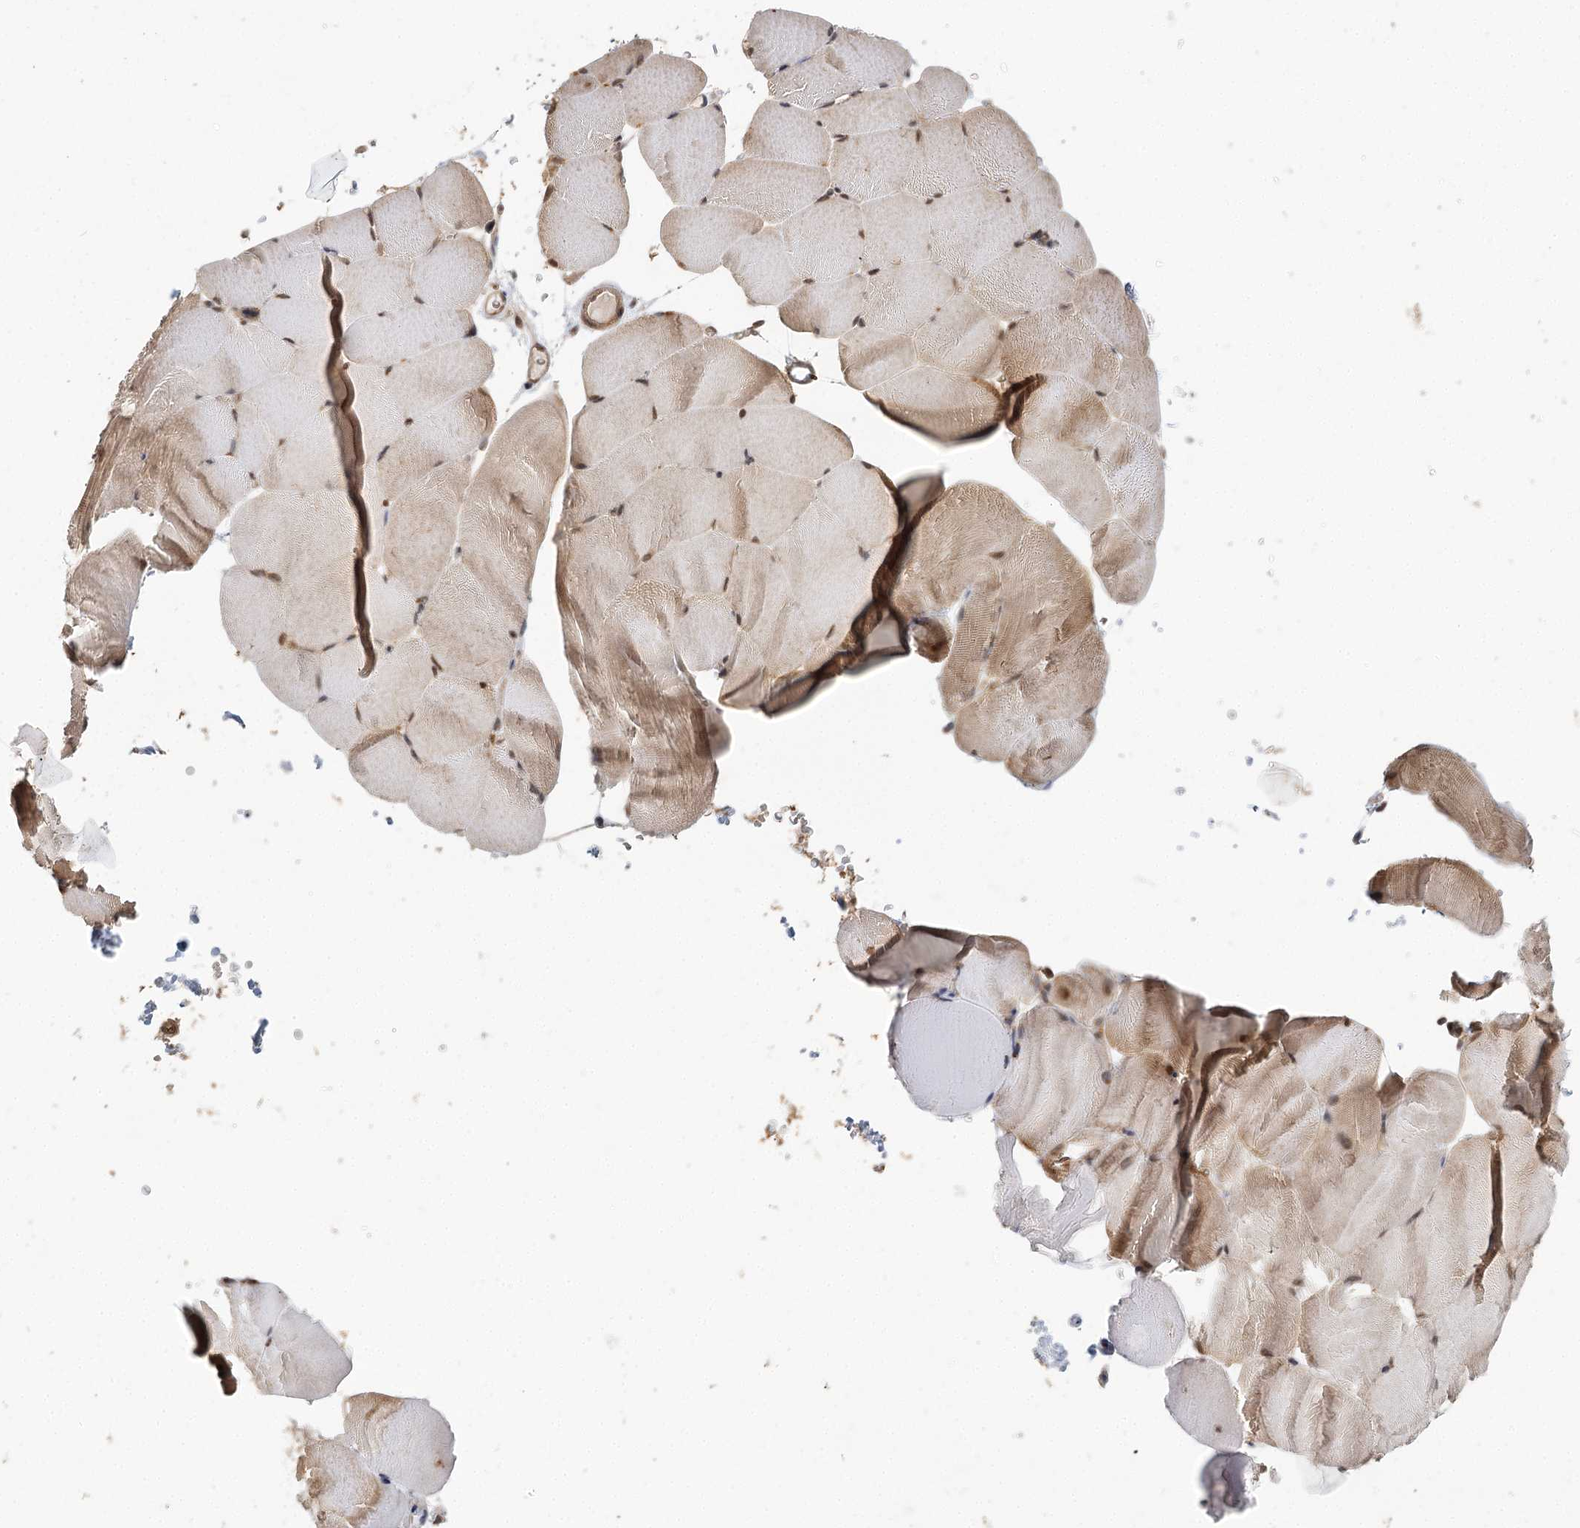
{"staining": {"intensity": "moderate", "quantity": ">75%", "location": "cytoplasmic/membranous,nuclear"}, "tissue": "skeletal muscle", "cell_type": "Myocytes", "image_type": "normal", "snomed": [{"axis": "morphology", "description": "Normal tissue, NOS"}, {"axis": "topography", "description": "Skeletal muscle"}, {"axis": "topography", "description": "Parathyroid gland"}], "caption": "Protein analysis of normal skeletal muscle demonstrates moderate cytoplasmic/membranous,nuclear positivity in about >75% of myocytes. (Brightfield microscopy of DAB IHC at high magnification).", "gene": "N6AMT1", "patient": {"sex": "female", "age": 37}}